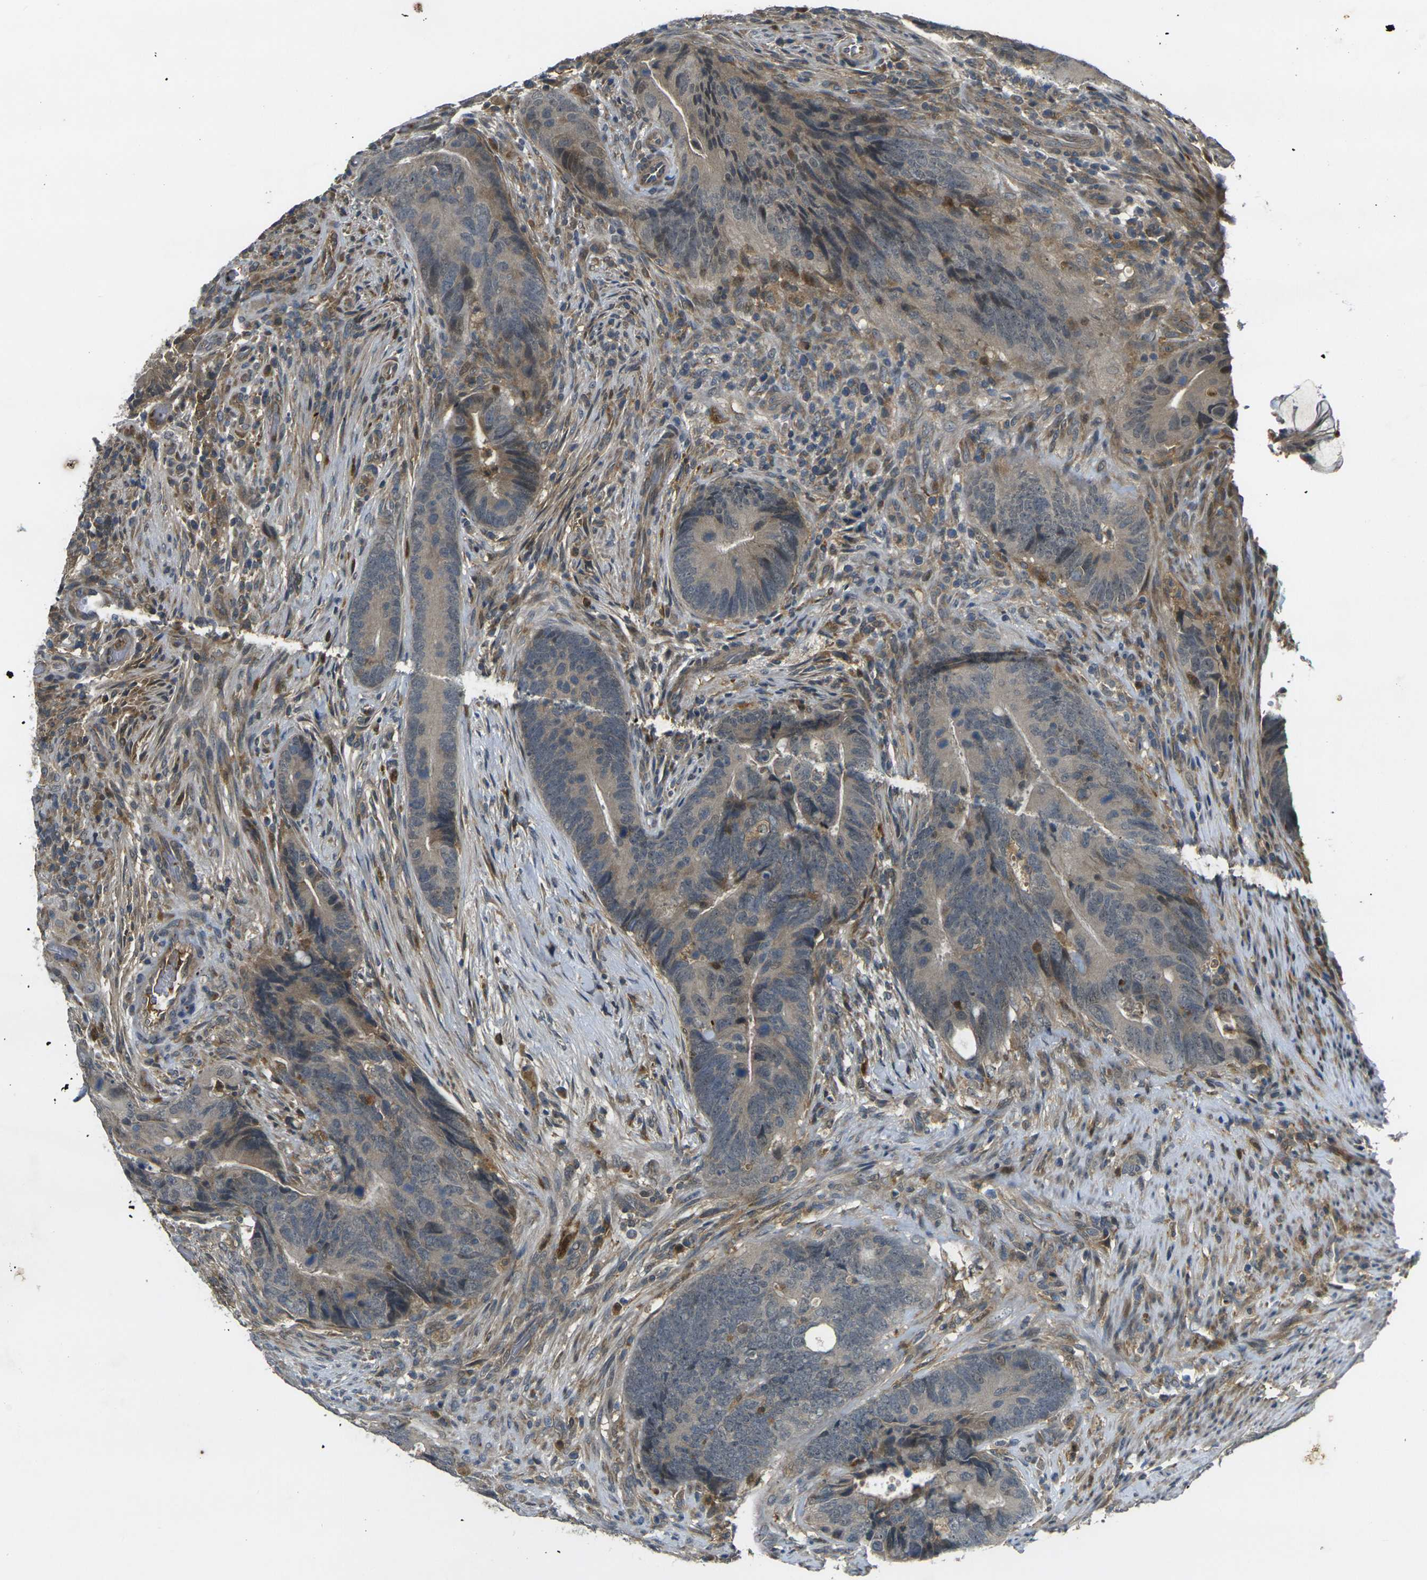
{"staining": {"intensity": "weak", "quantity": ">75%", "location": "cytoplasmic/membranous"}, "tissue": "colorectal cancer", "cell_type": "Tumor cells", "image_type": "cancer", "snomed": [{"axis": "morphology", "description": "Normal tissue, NOS"}, {"axis": "morphology", "description": "Adenocarcinoma, NOS"}, {"axis": "topography", "description": "Colon"}], "caption": "The micrograph demonstrates immunohistochemical staining of colorectal cancer. There is weak cytoplasmic/membranous positivity is seen in about >75% of tumor cells.", "gene": "PIGL", "patient": {"sex": "male", "age": 56}}